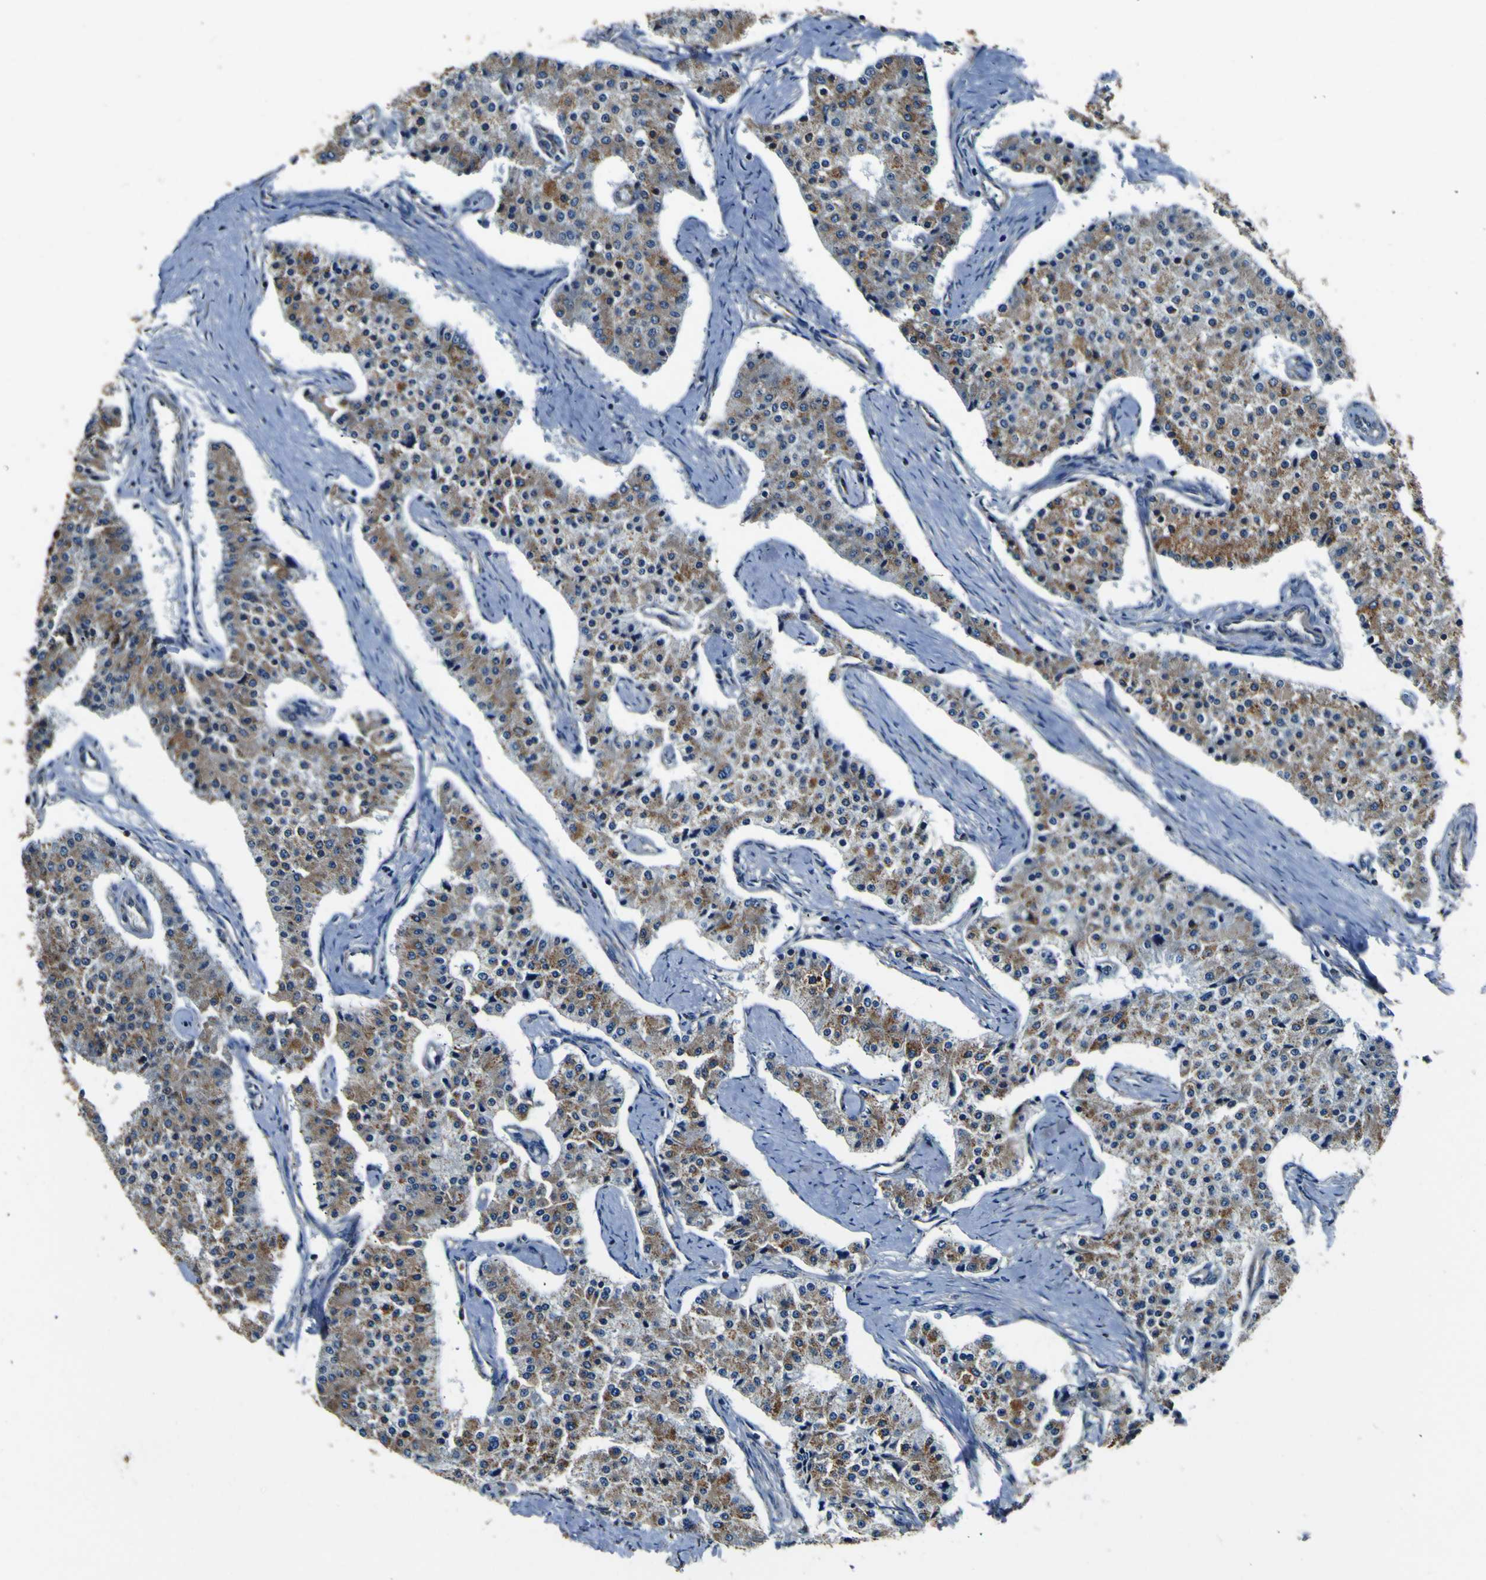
{"staining": {"intensity": "weak", "quantity": ">75%", "location": "cytoplasmic/membranous"}, "tissue": "carcinoid", "cell_type": "Tumor cells", "image_type": "cancer", "snomed": [{"axis": "morphology", "description": "Carcinoid, malignant, NOS"}, {"axis": "topography", "description": "Colon"}], "caption": "Human carcinoid (malignant) stained with a brown dye displays weak cytoplasmic/membranous positive staining in about >75% of tumor cells.", "gene": "INPP5A", "patient": {"sex": "female", "age": 52}}